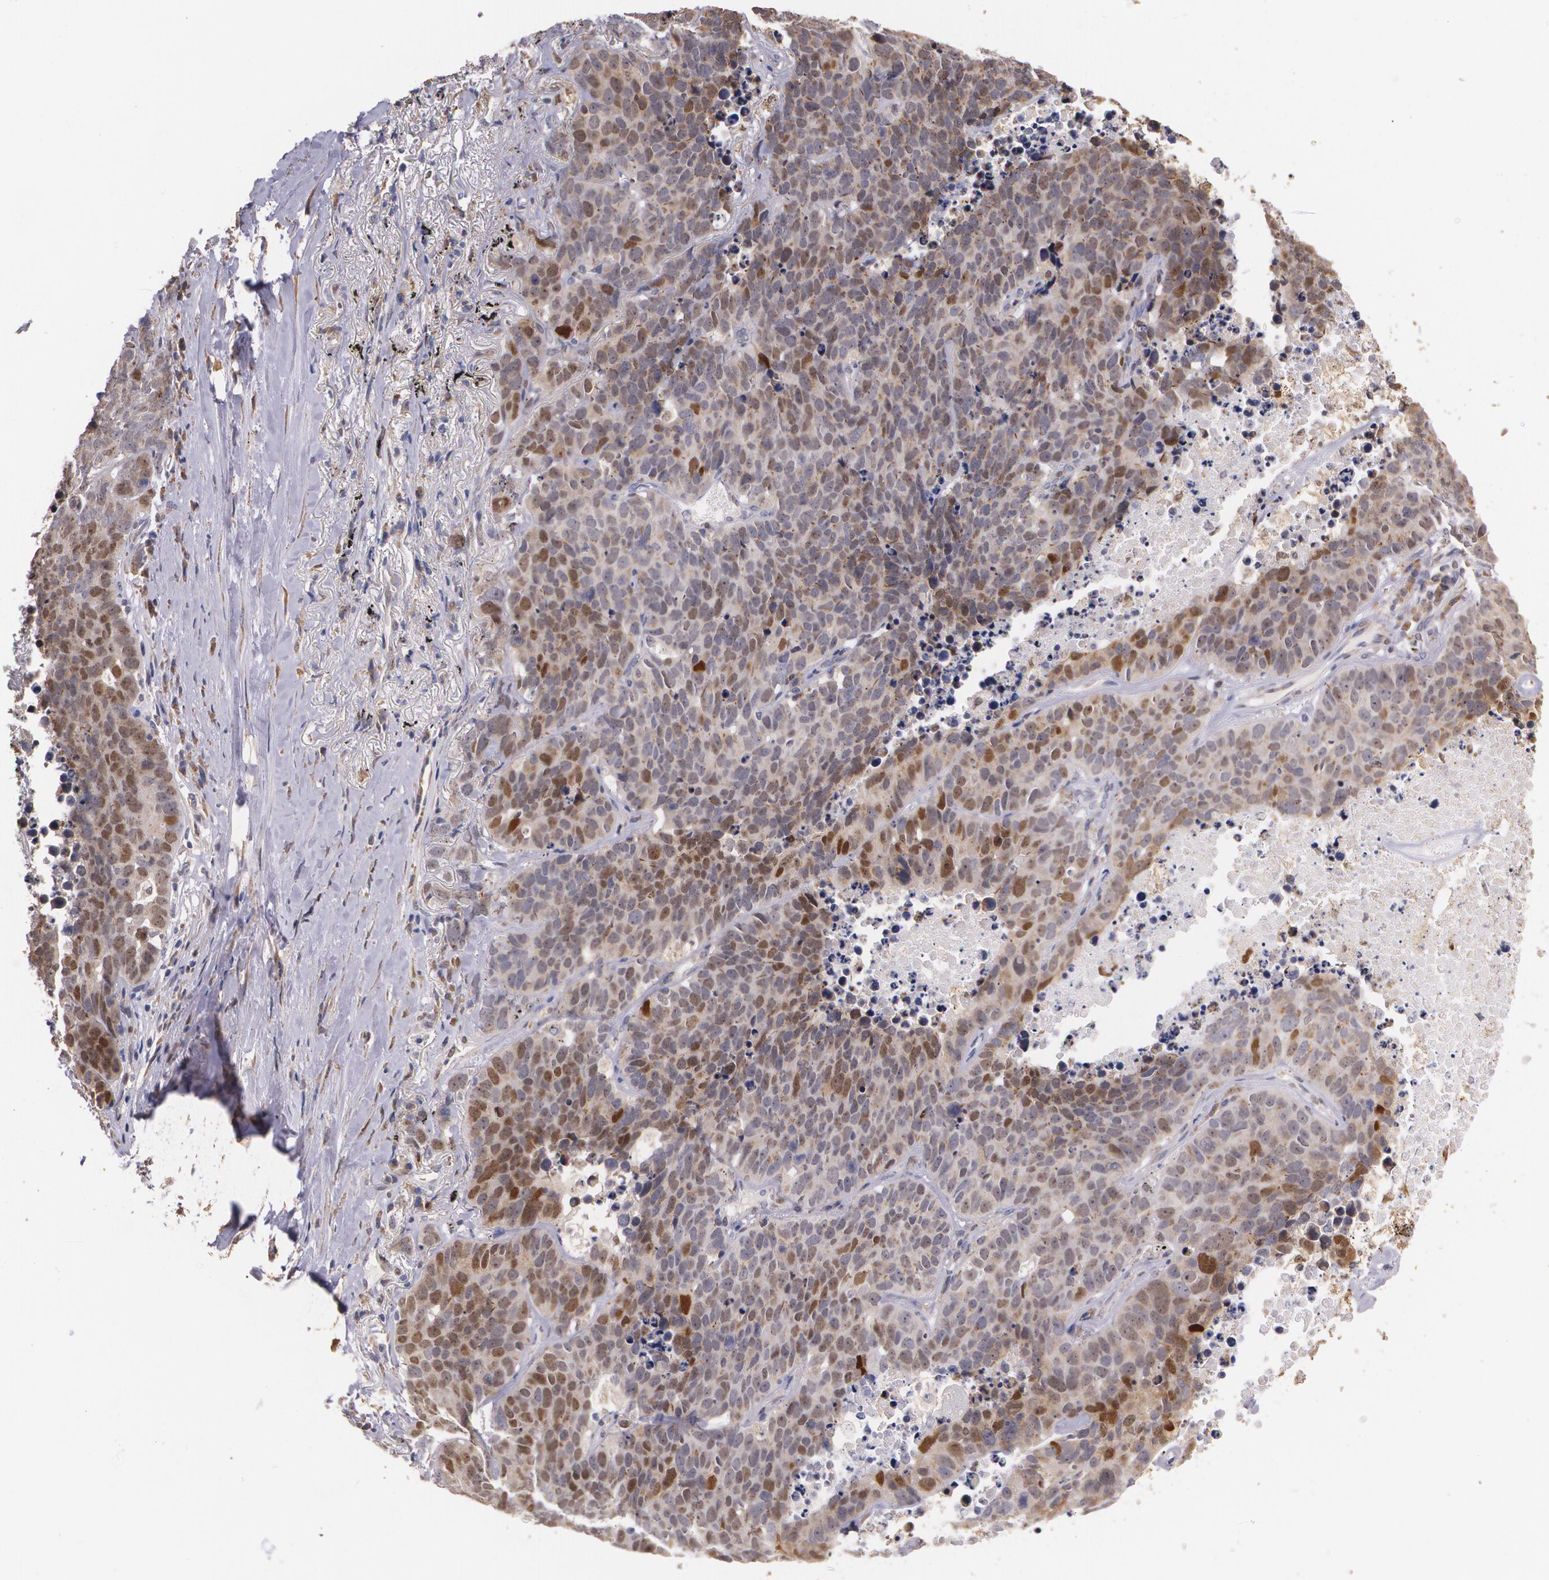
{"staining": {"intensity": "weak", "quantity": ">75%", "location": "cytoplasmic/membranous,nuclear"}, "tissue": "lung cancer", "cell_type": "Tumor cells", "image_type": "cancer", "snomed": [{"axis": "morphology", "description": "Carcinoid, malignant, NOS"}, {"axis": "topography", "description": "Lung"}], "caption": "Carcinoid (malignant) (lung) stained for a protein (brown) demonstrates weak cytoplasmic/membranous and nuclear positive expression in about >75% of tumor cells.", "gene": "ATF3", "patient": {"sex": "male", "age": 60}}